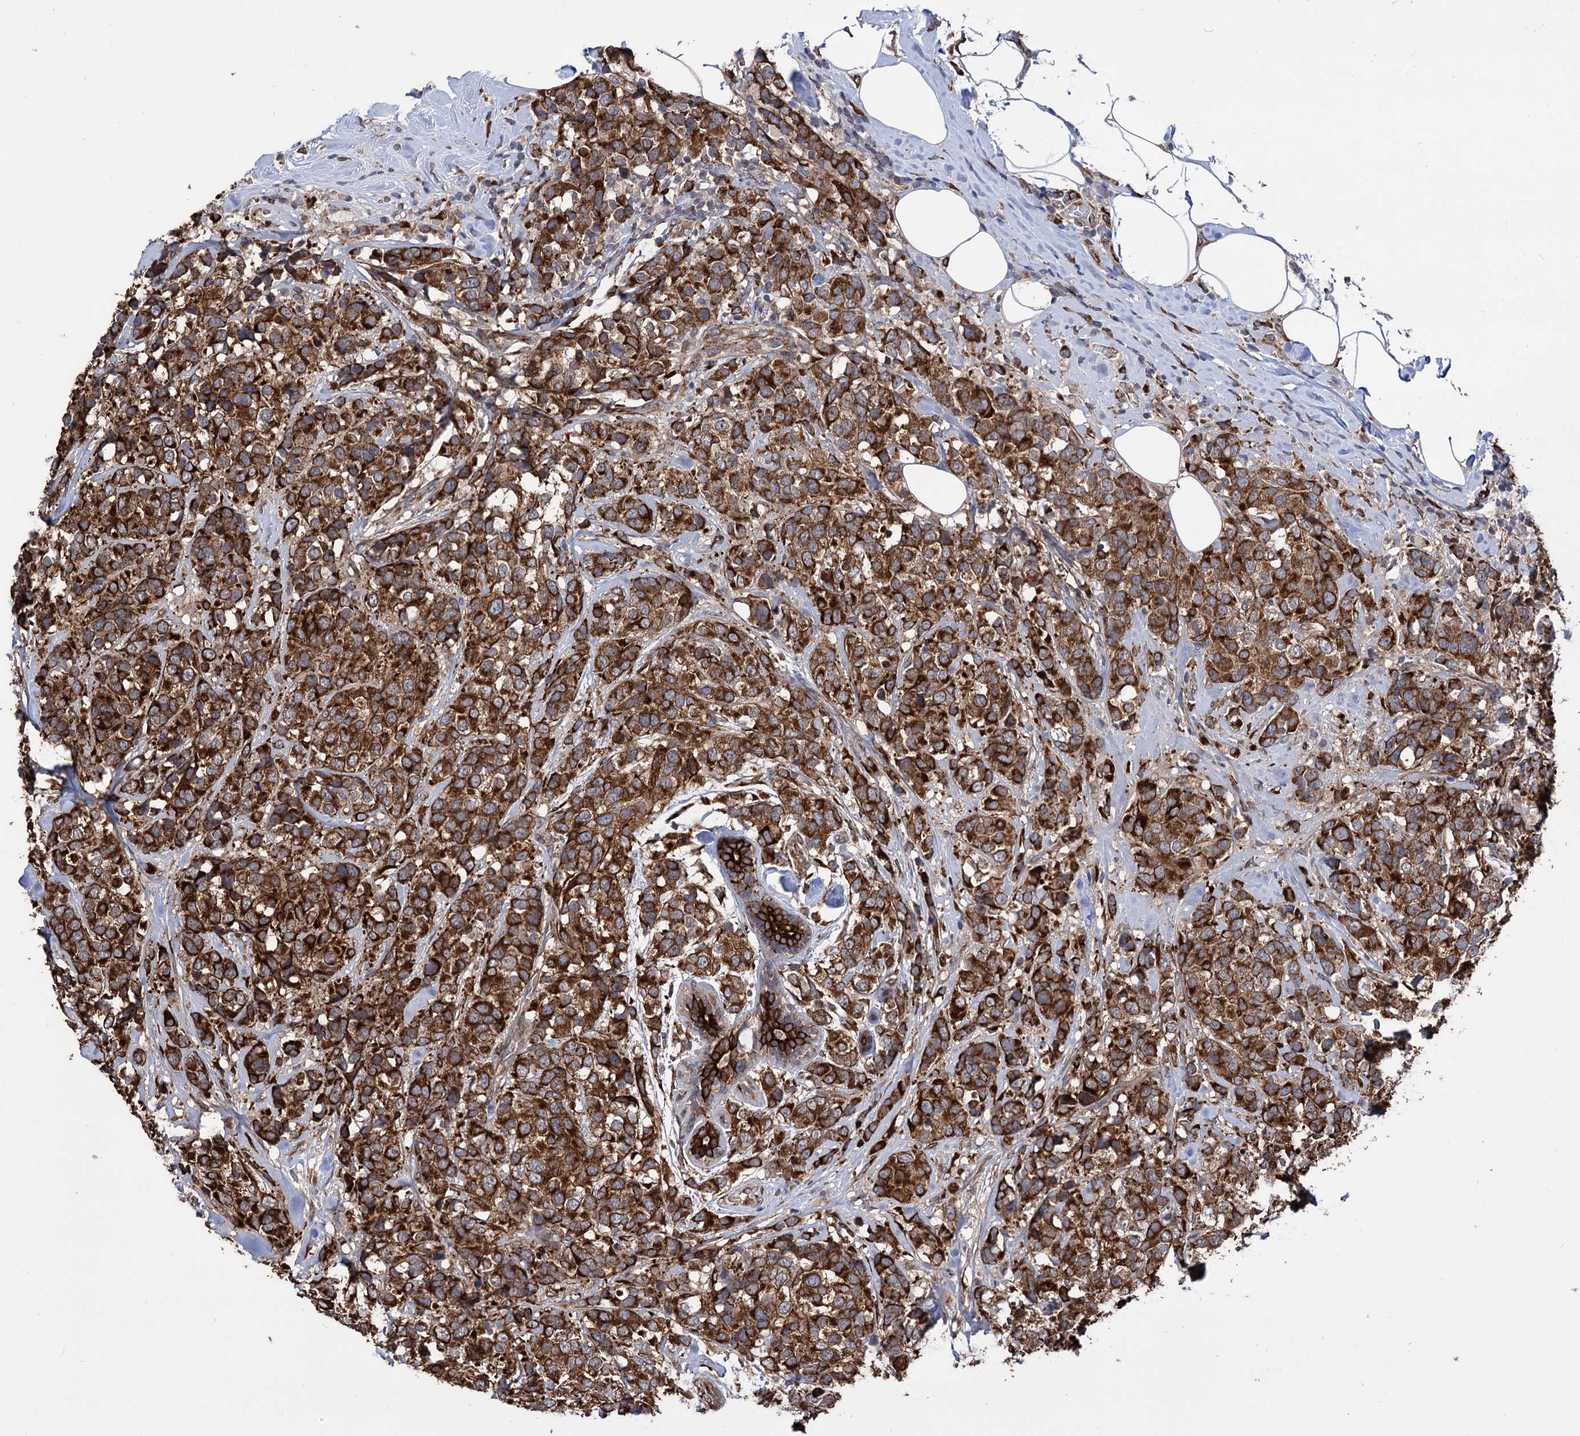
{"staining": {"intensity": "strong", "quantity": ">75%", "location": "cytoplasmic/membranous"}, "tissue": "breast cancer", "cell_type": "Tumor cells", "image_type": "cancer", "snomed": [{"axis": "morphology", "description": "Lobular carcinoma"}, {"axis": "topography", "description": "Breast"}], "caption": "Breast lobular carcinoma stained with DAB (3,3'-diaminobenzidine) immunohistochemistry (IHC) displays high levels of strong cytoplasmic/membranous expression in approximately >75% of tumor cells.", "gene": "CDAN1", "patient": {"sex": "female", "age": 59}}